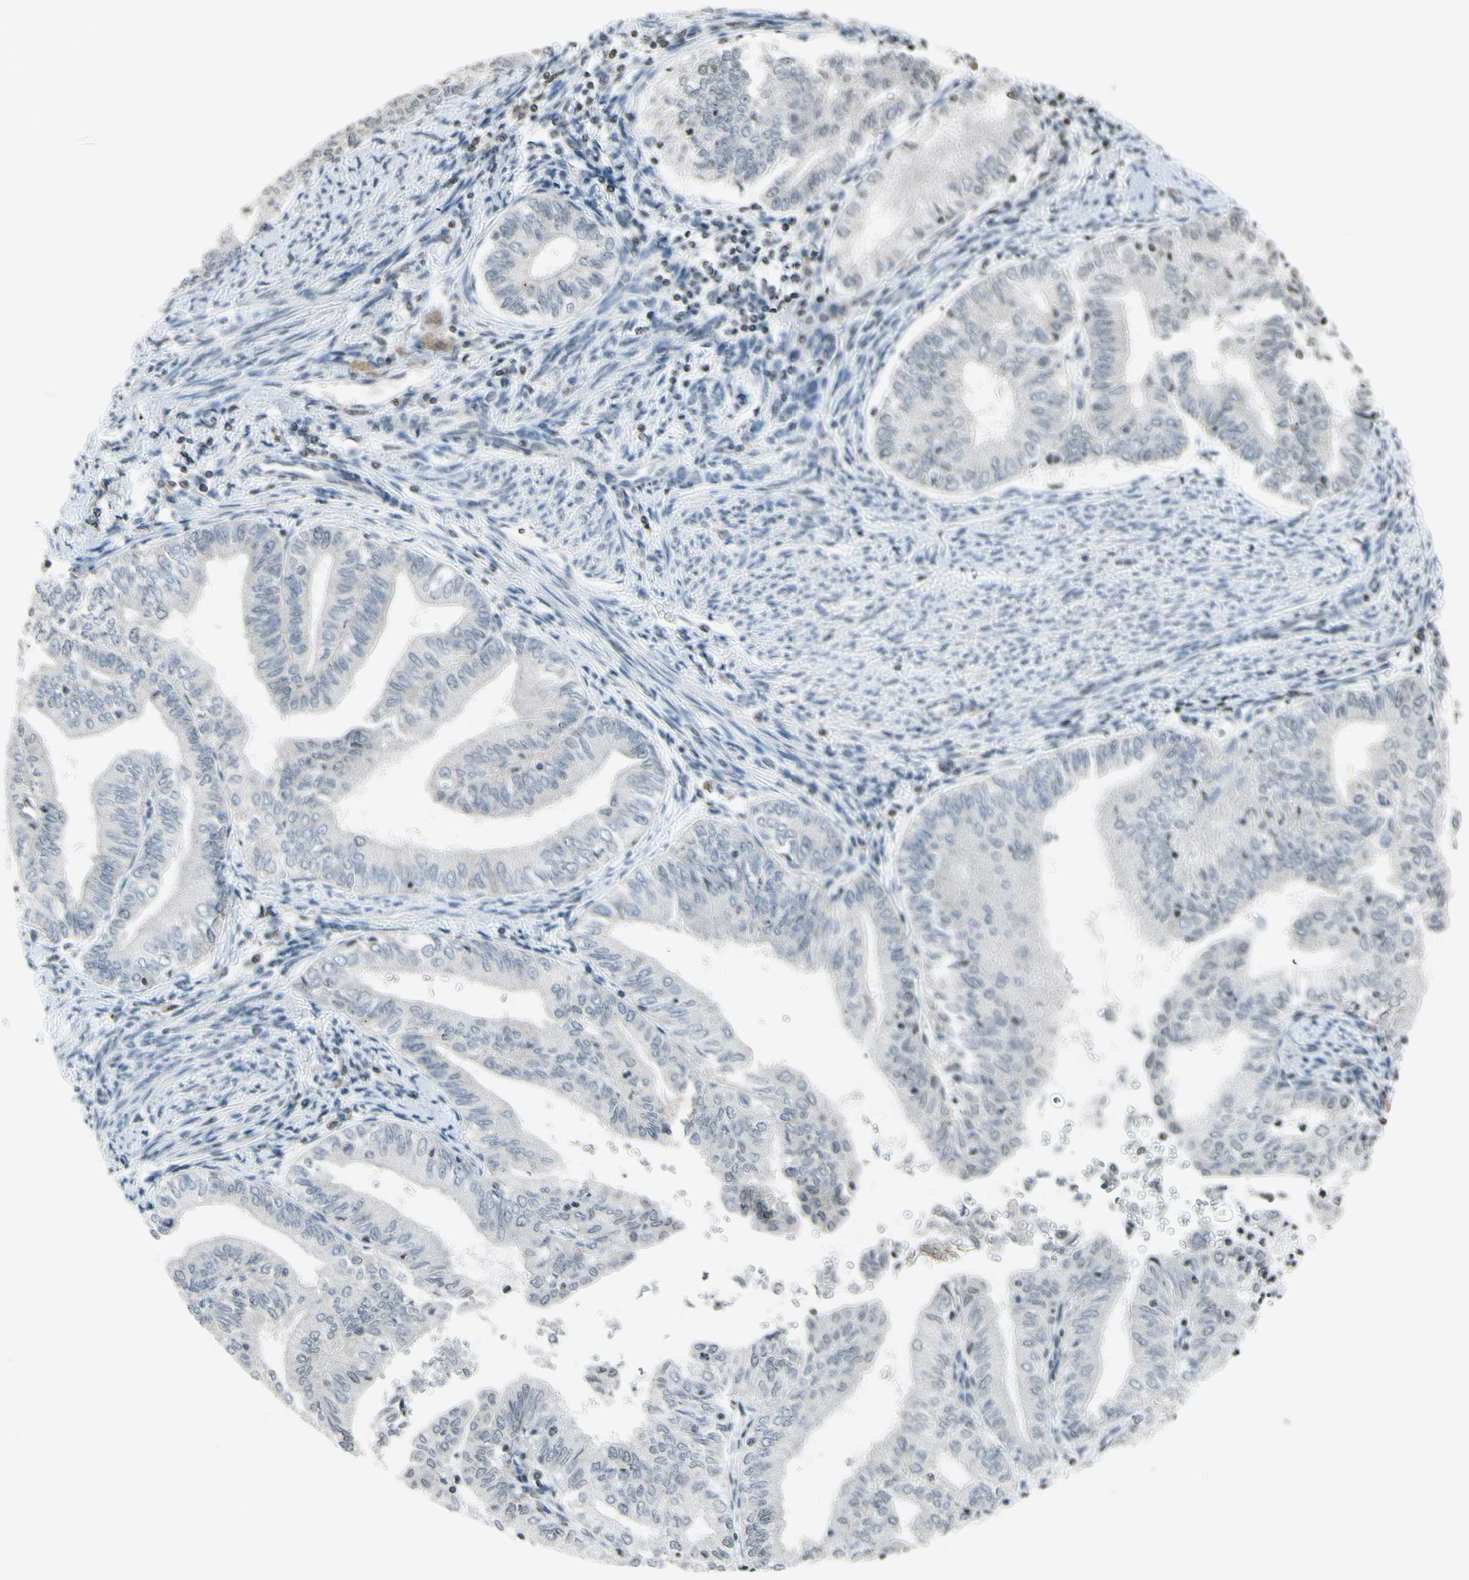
{"staining": {"intensity": "weak", "quantity": ">75%", "location": "cytoplasmic/membranous"}, "tissue": "endometrial cancer", "cell_type": "Tumor cells", "image_type": "cancer", "snomed": [{"axis": "morphology", "description": "Adenocarcinoma, NOS"}, {"axis": "topography", "description": "Endometrium"}], "caption": "Protein expression analysis of human endometrial adenocarcinoma reveals weak cytoplasmic/membranous positivity in approximately >75% of tumor cells.", "gene": "CLDN11", "patient": {"sex": "female", "age": 66}}